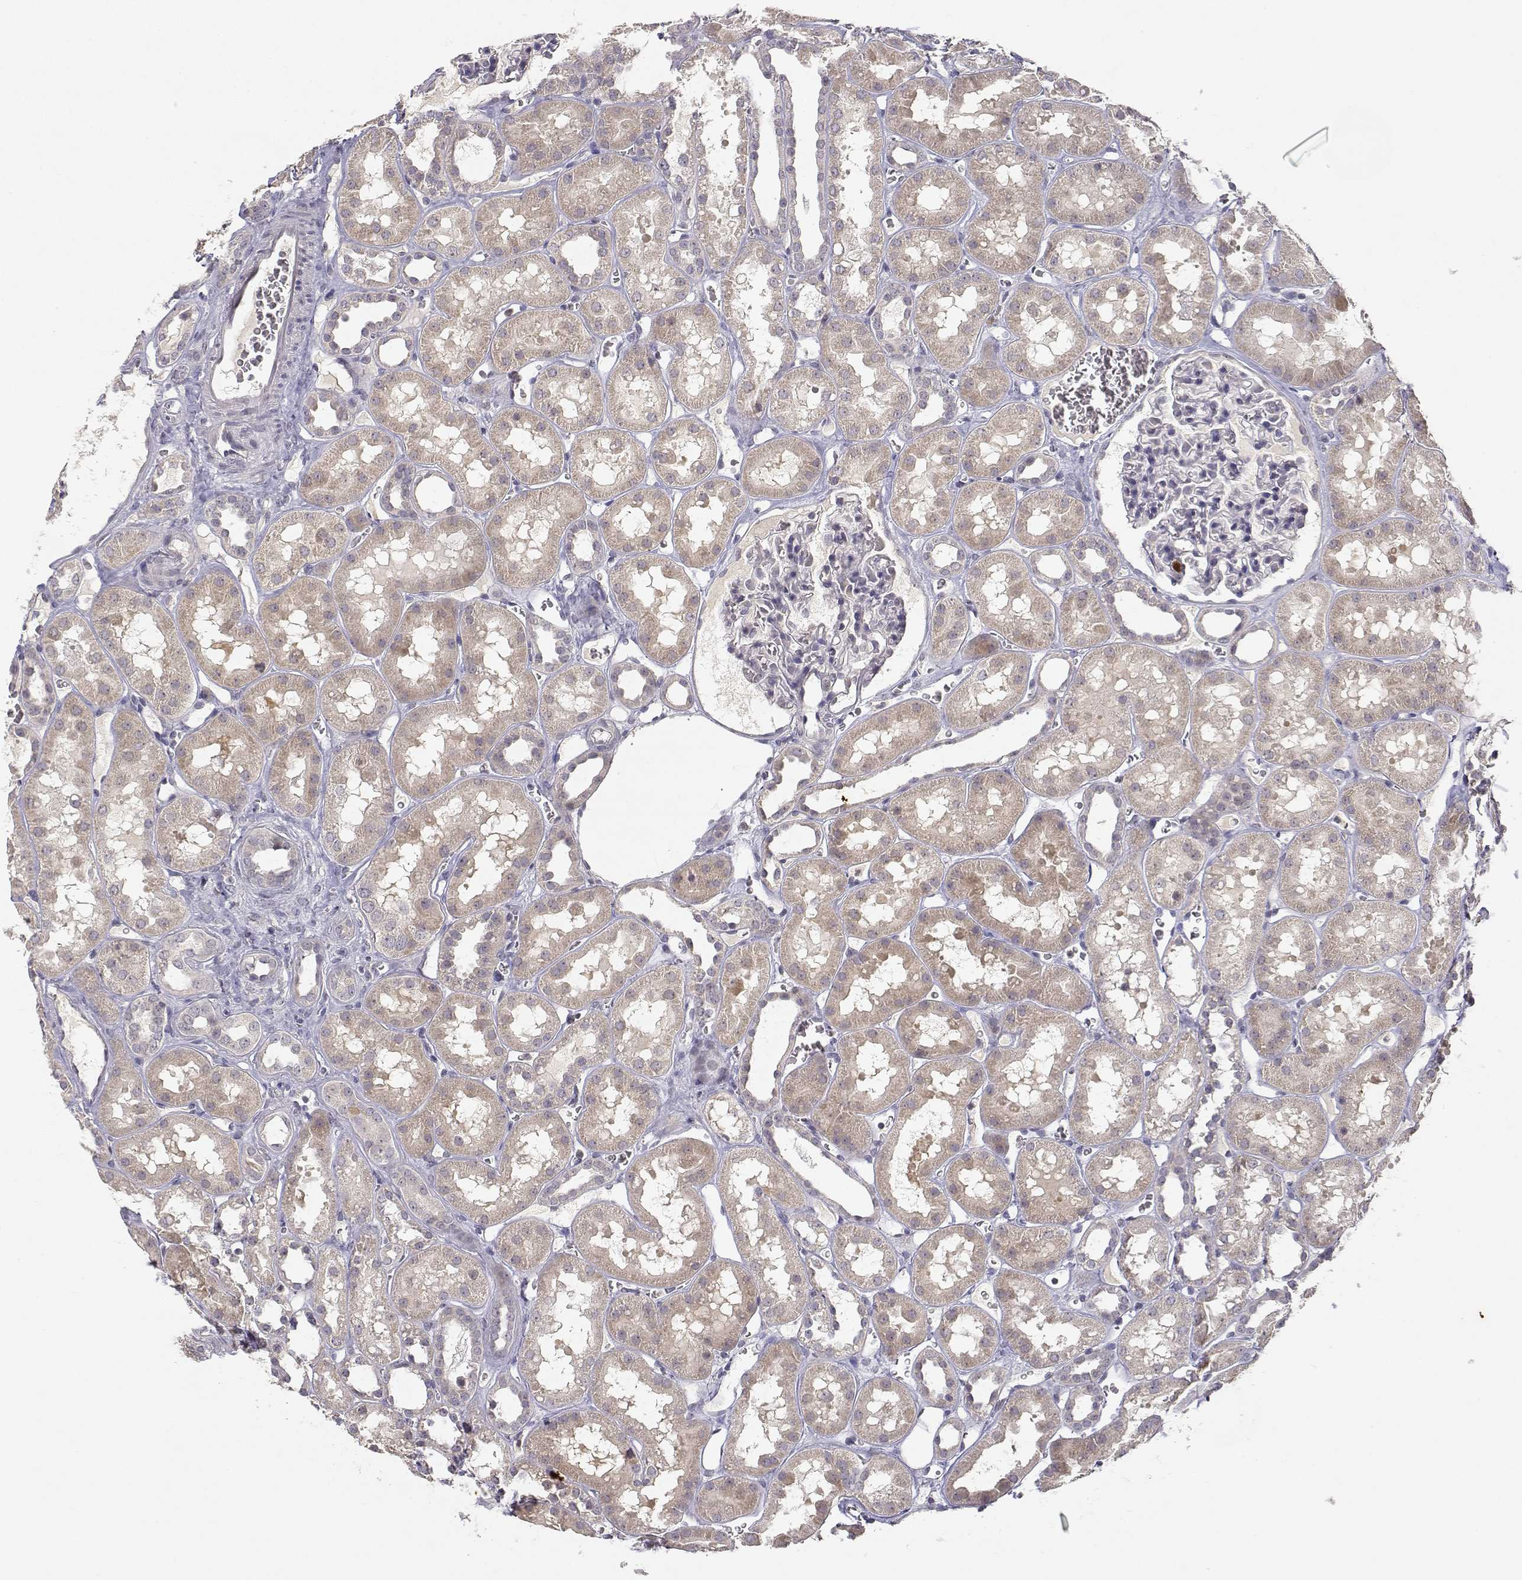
{"staining": {"intensity": "negative", "quantity": "none", "location": "none"}, "tissue": "kidney", "cell_type": "Cells in glomeruli", "image_type": "normal", "snomed": [{"axis": "morphology", "description": "Normal tissue, NOS"}, {"axis": "topography", "description": "Kidney"}], "caption": "An immunohistochemistry histopathology image of normal kidney is shown. There is no staining in cells in glomeruli of kidney.", "gene": "RAD51", "patient": {"sex": "female", "age": 41}}